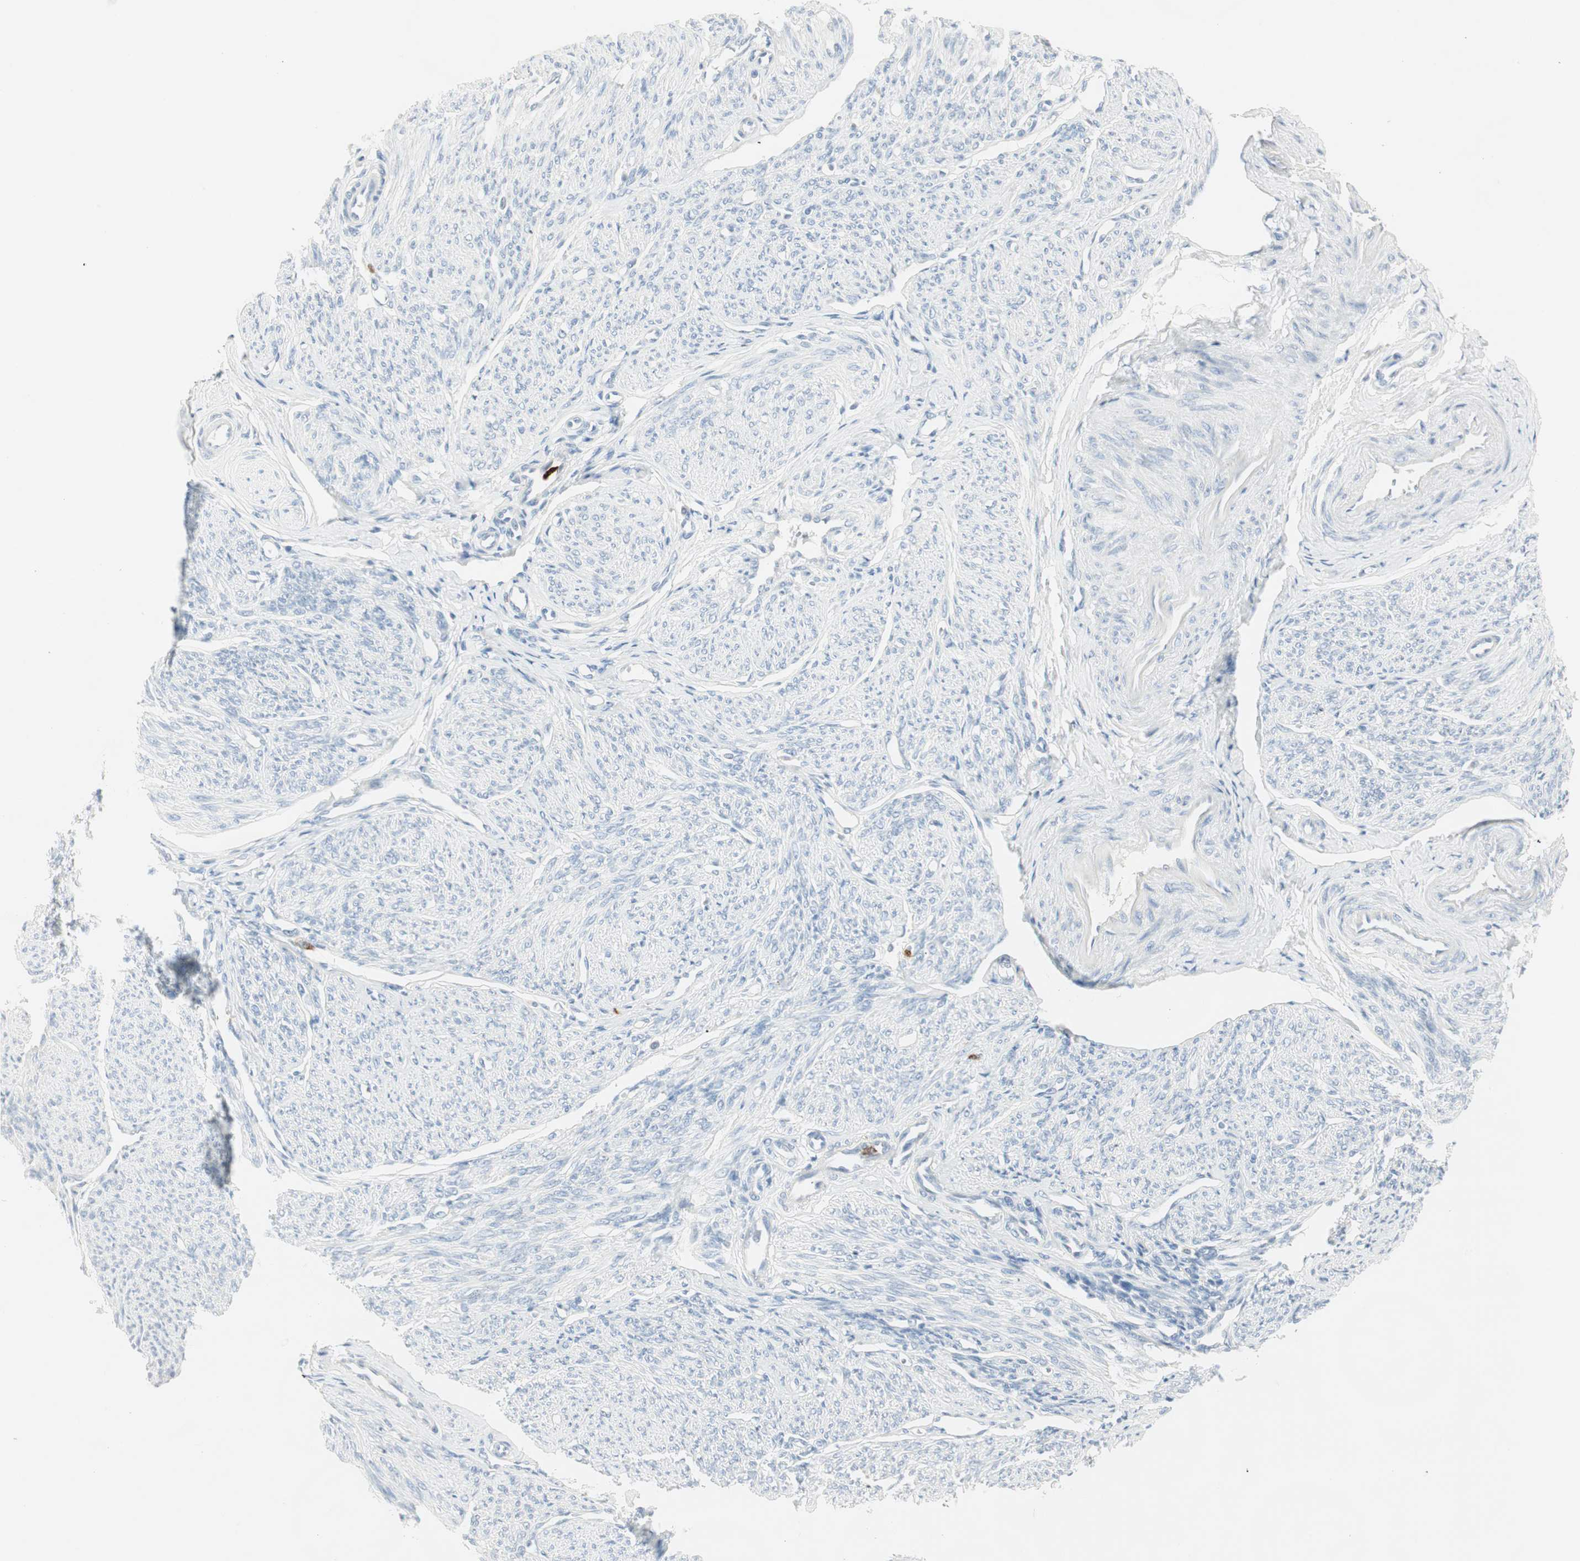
{"staining": {"intensity": "negative", "quantity": "none", "location": "none"}, "tissue": "smooth muscle", "cell_type": "Smooth muscle cells", "image_type": "normal", "snomed": [{"axis": "morphology", "description": "Normal tissue, NOS"}, {"axis": "topography", "description": "Smooth muscle"}], "caption": "A photomicrograph of smooth muscle stained for a protein displays no brown staining in smooth muscle cells.", "gene": "PRTN3", "patient": {"sex": "female", "age": 65}}